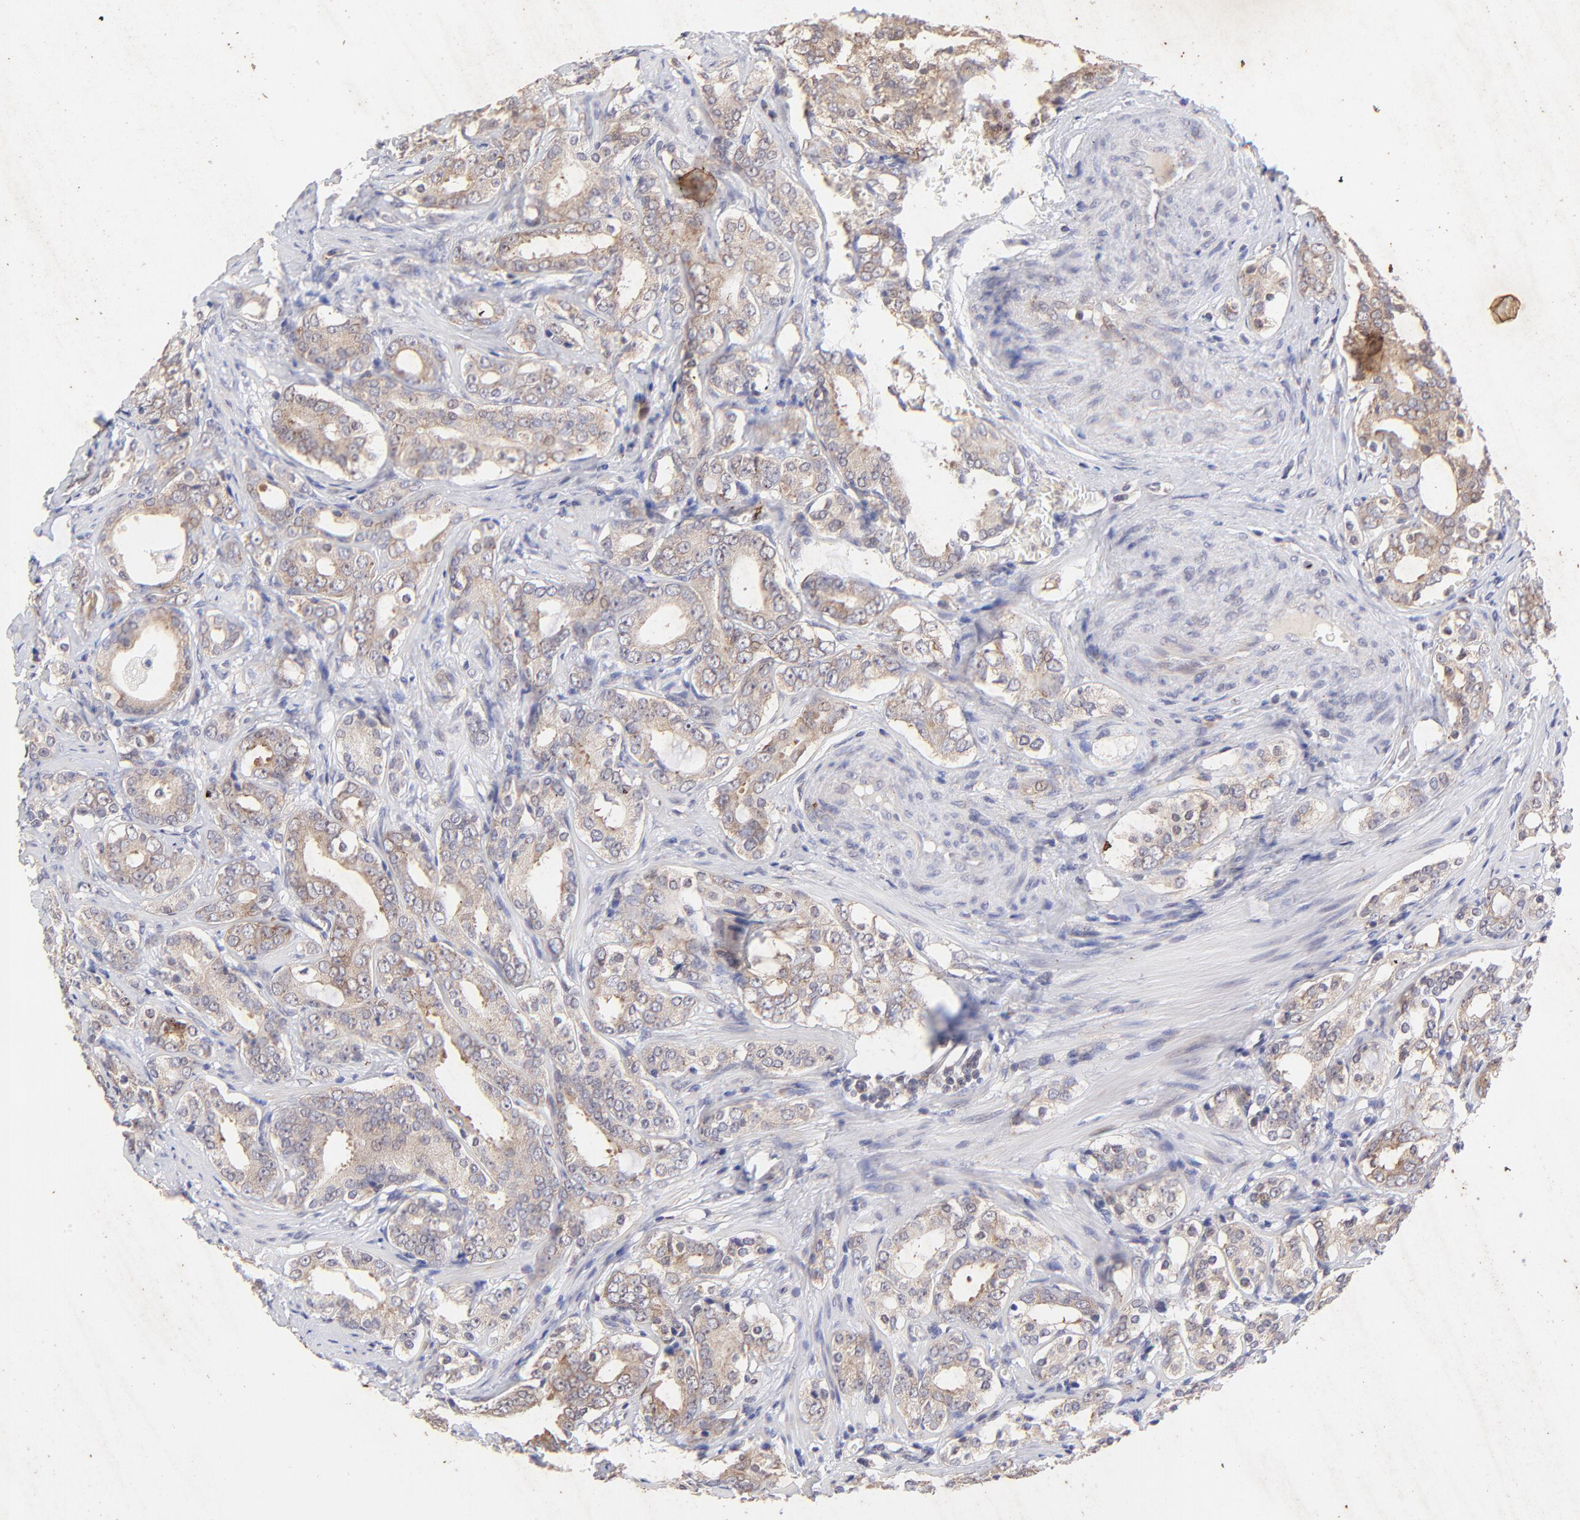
{"staining": {"intensity": "weak", "quantity": ">75%", "location": "cytoplasmic/membranous"}, "tissue": "prostate cancer", "cell_type": "Tumor cells", "image_type": "cancer", "snomed": [{"axis": "morphology", "description": "Adenocarcinoma, Low grade"}, {"axis": "topography", "description": "Prostate"}], "caption": "Low-grade adenocarcinoma (prostate) stained for a protein shows weak cytoplasmic/membranous positivity in tumor cells.", "gene": "TNRC6B", "patient": {"sex": "male", "age": 59}}